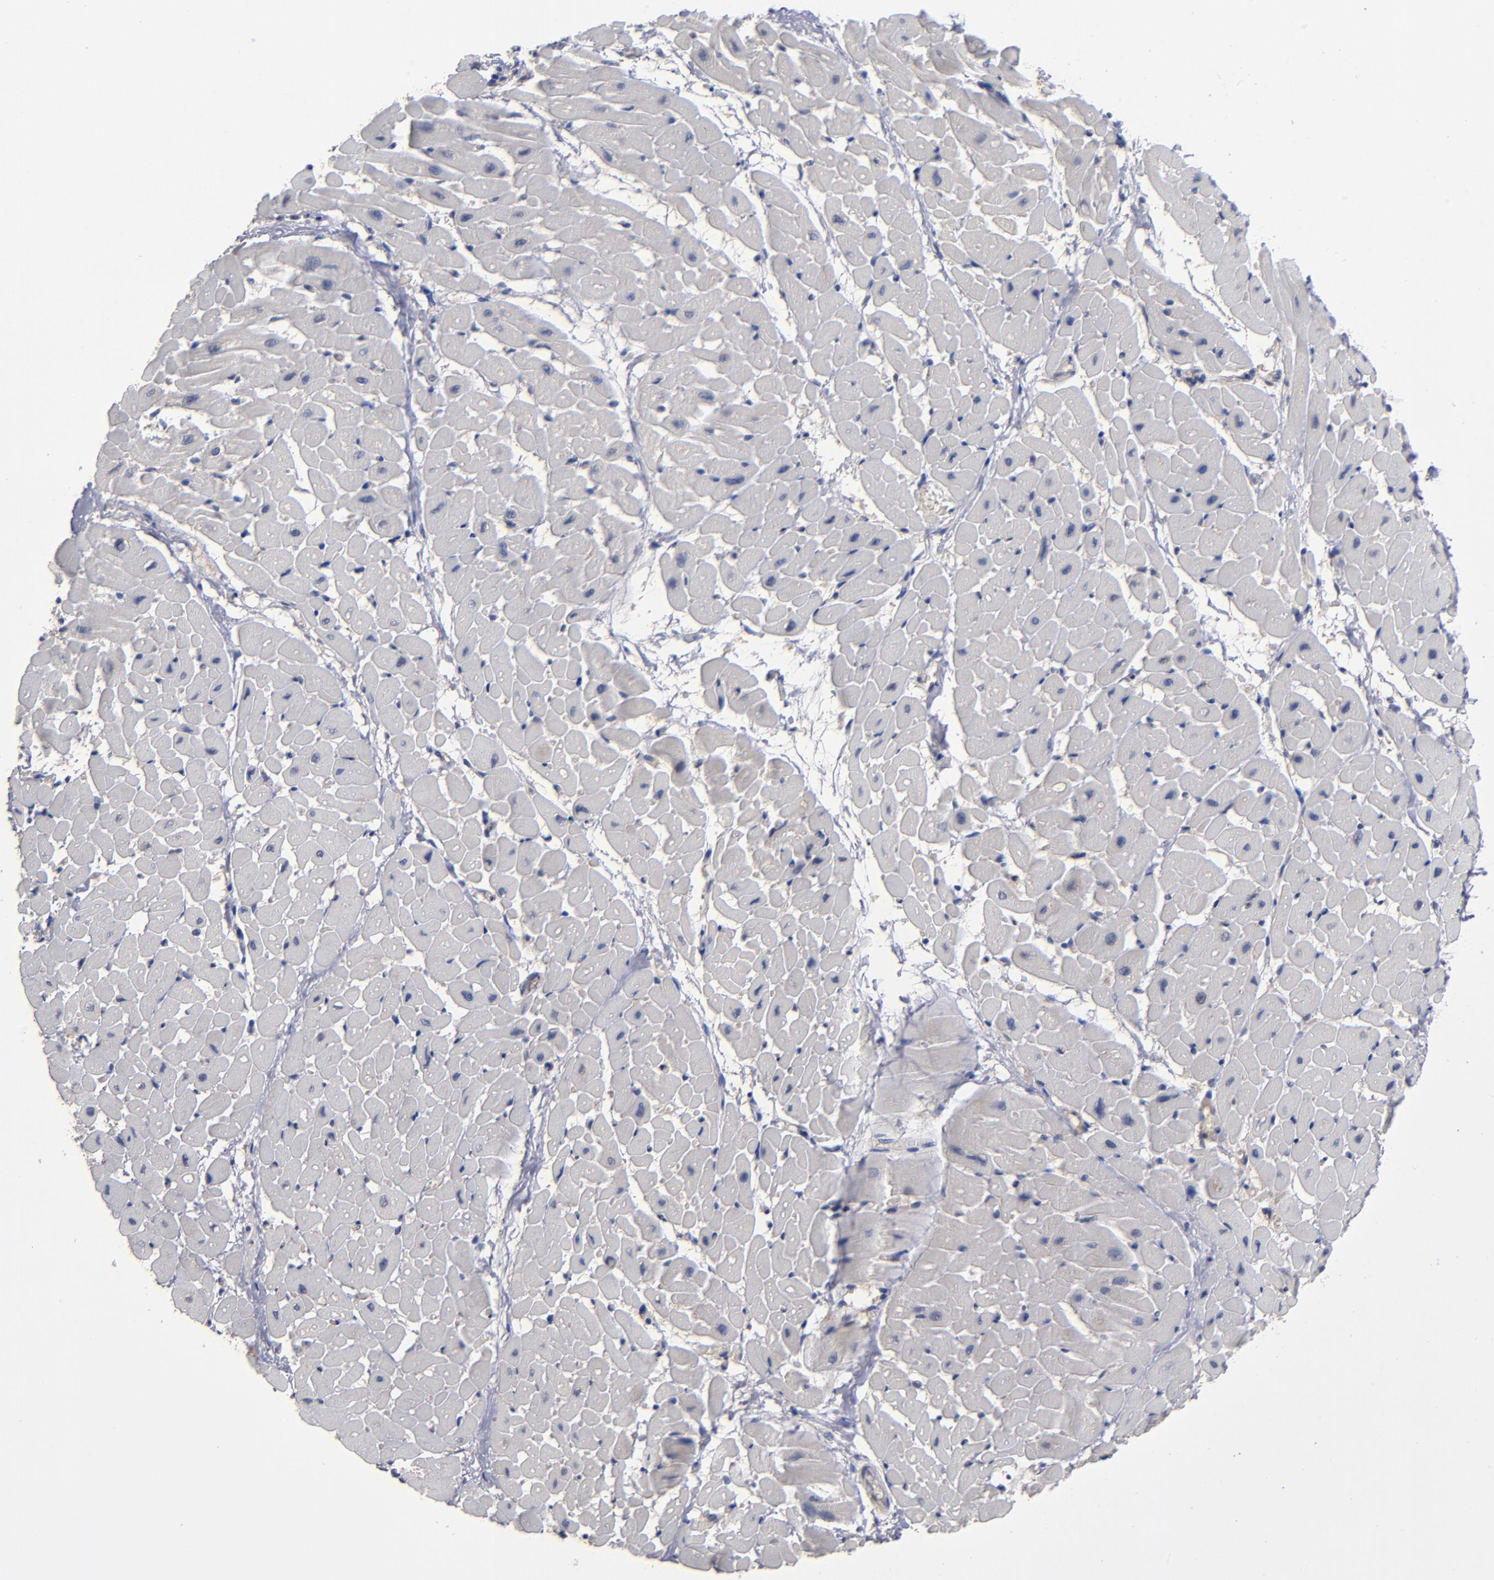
{"staining": {"intensity": "negative", "quantity": "none", "location": "none"}, "tissue": "heart muscle", "cell_type": "Cardiomyocytes", "image_type": "normal", "snomed": [{"axis": "morphology", "description": "Normal tissue, NOS"}, {"axis": "topography", "description": "Heart"}], "caption": "High power microscopy micrograph of an immunohistochemistry micrograph of unremarkable heart muscle, revealing no significant expression in cardiomyocytes. (Immunohistochemistry, brightfield microscopy, high magnification).", "gene": "ALG13", "patient": {"sex": "male", "age": 45}}